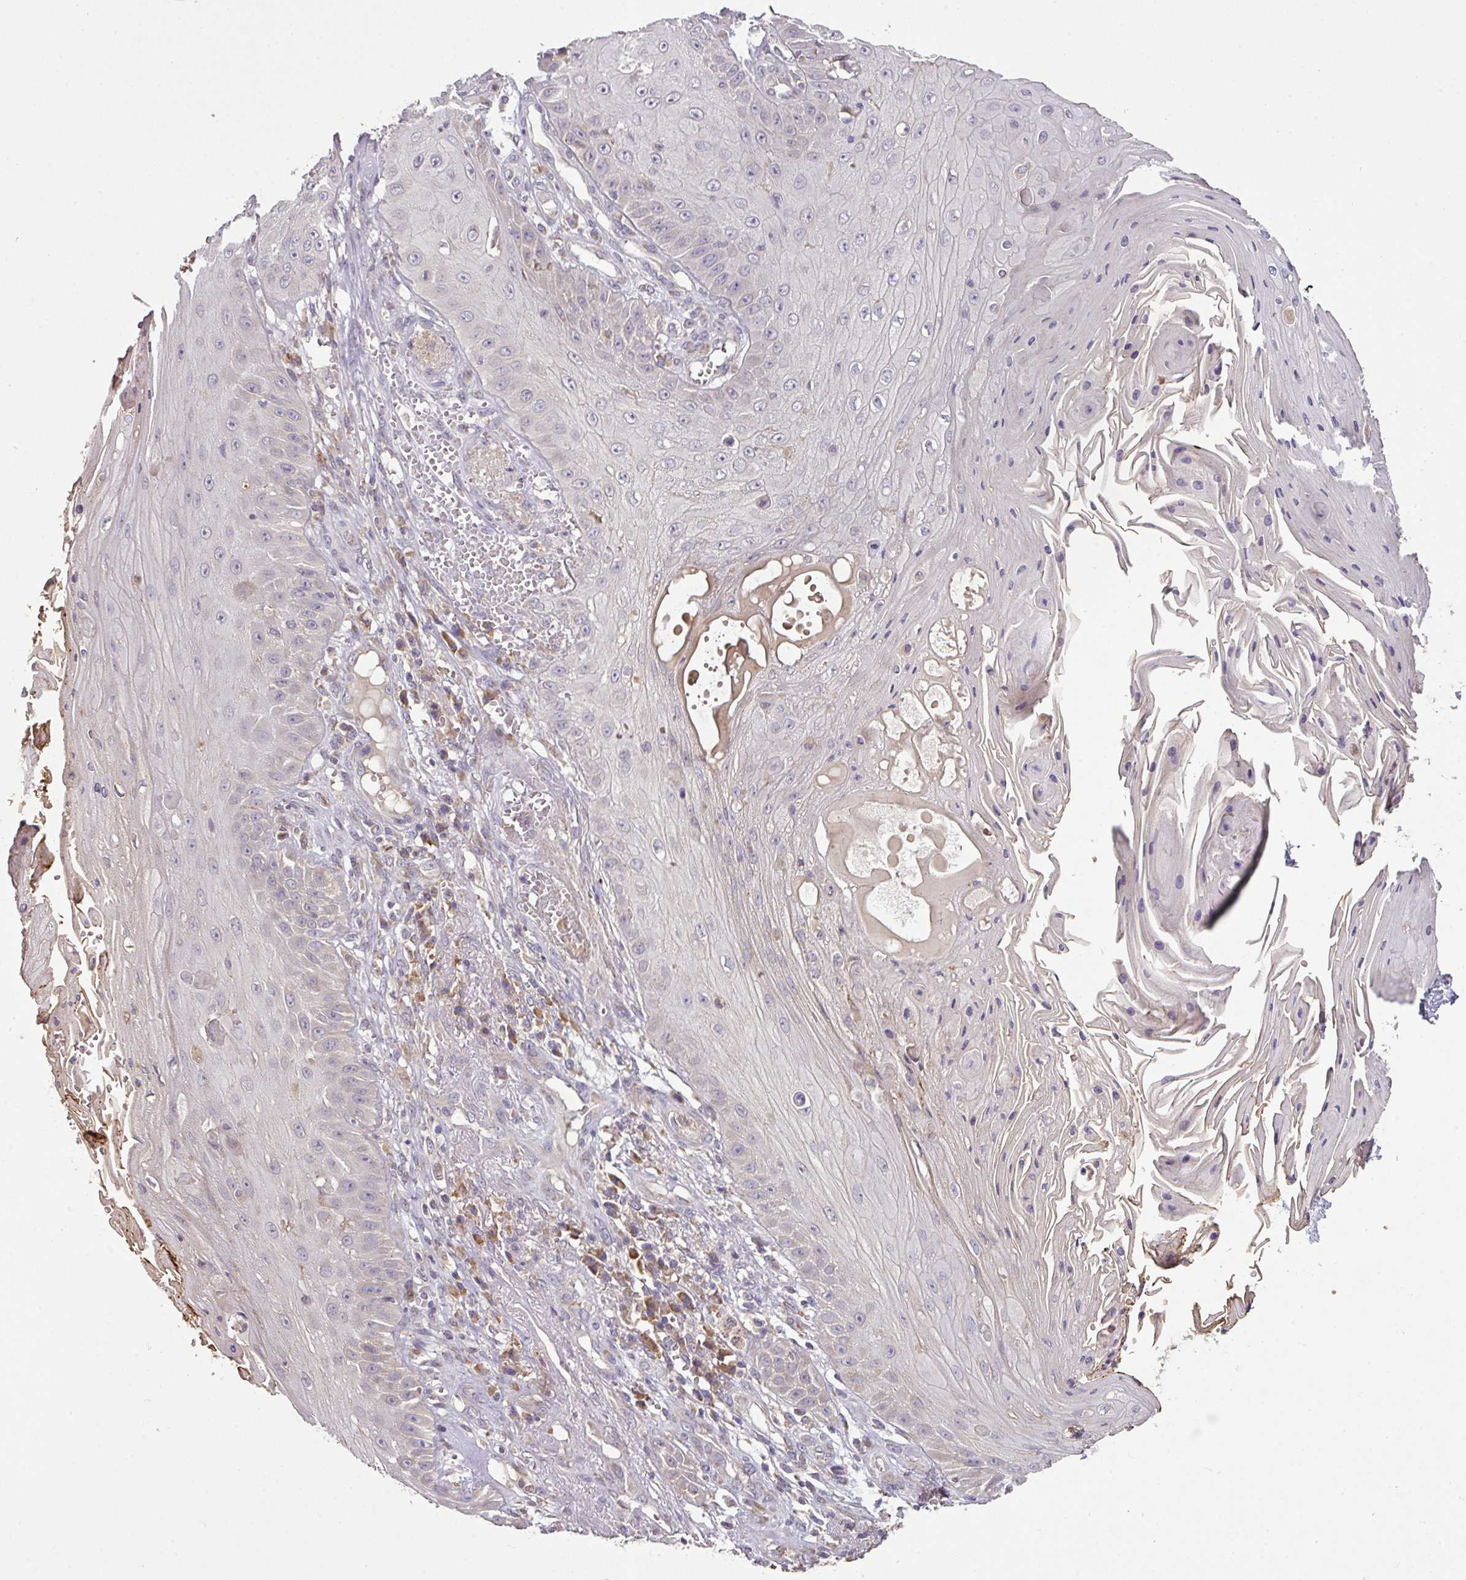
{"staining": {"intensity": "negative", "quantity": "none", "location": "none"}, "tissue": "skin cancer", "cell_type": "Tumor cells", "image_type": "cancer", "snomed": [{"axis": "morphology", "description": "Squamous cell carcinoma, NOS"}, {"axis": "topography", "description": "Skin"}], "caption": "DAB (3,3'-diaminobenzidine) immunohistochemical staining of human skin squamous cell carcinoma demonstrates no significant expression in tumor cells.", "gene": "SPCS3", "patient": {"sex": "male", "age": 70}}